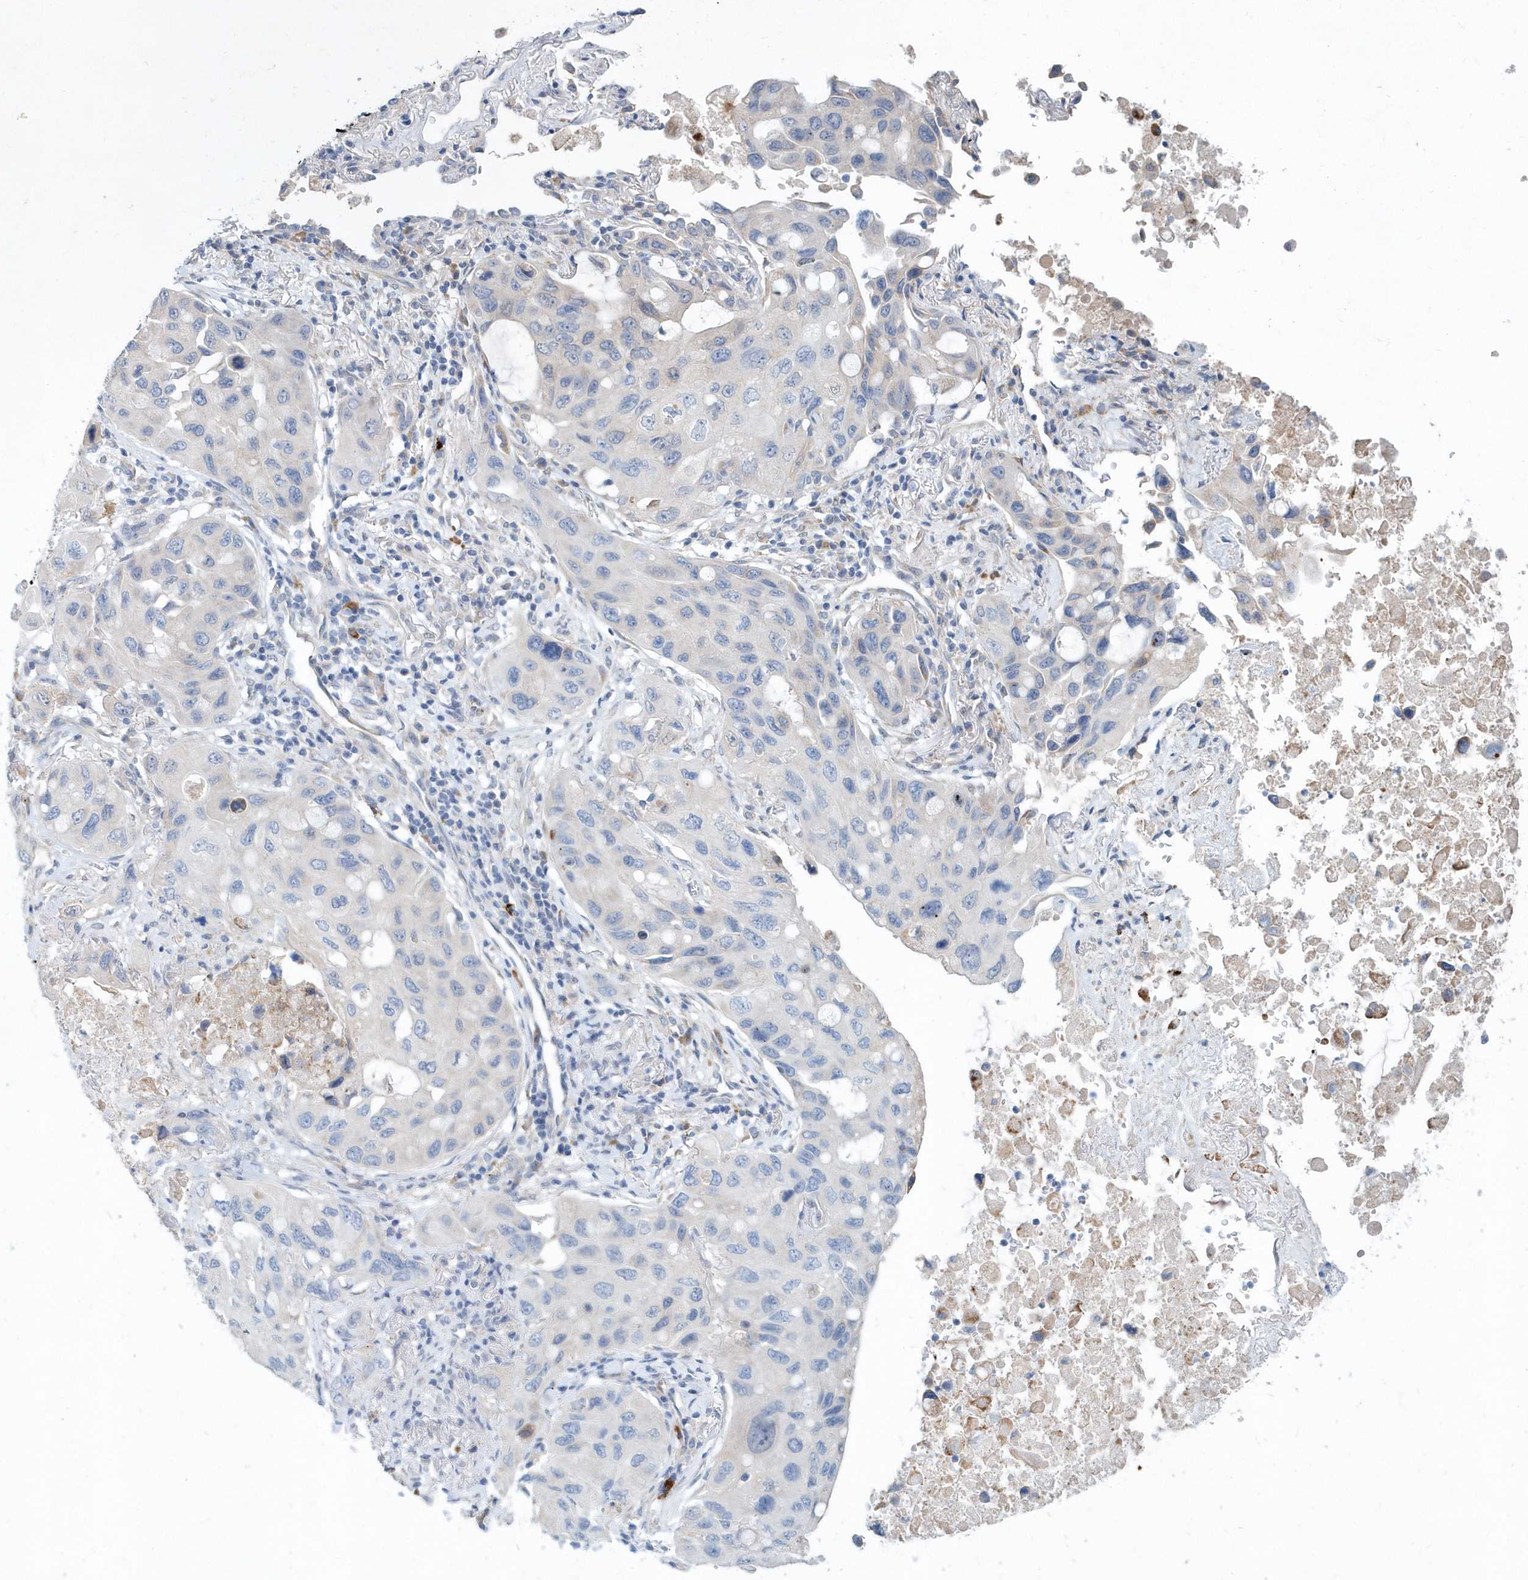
{"staining": {"intensity": "negative", "quantity": "none", "location": "none"}, "tissue": "lung cancer", "cell_type": "Tumor cells", "image_type": "cancer", "snomed": [{"axis": "morphology", "description": "Squamous cell carcinoma, NOS"}, {"axis": "topography", "description": "Lung"}], "caption": "Tumor cells show no significant protein staining in lung squamous cell carcinoma.", "gene": "PFN2", "patient": {"sex": "female", "age": 73}}